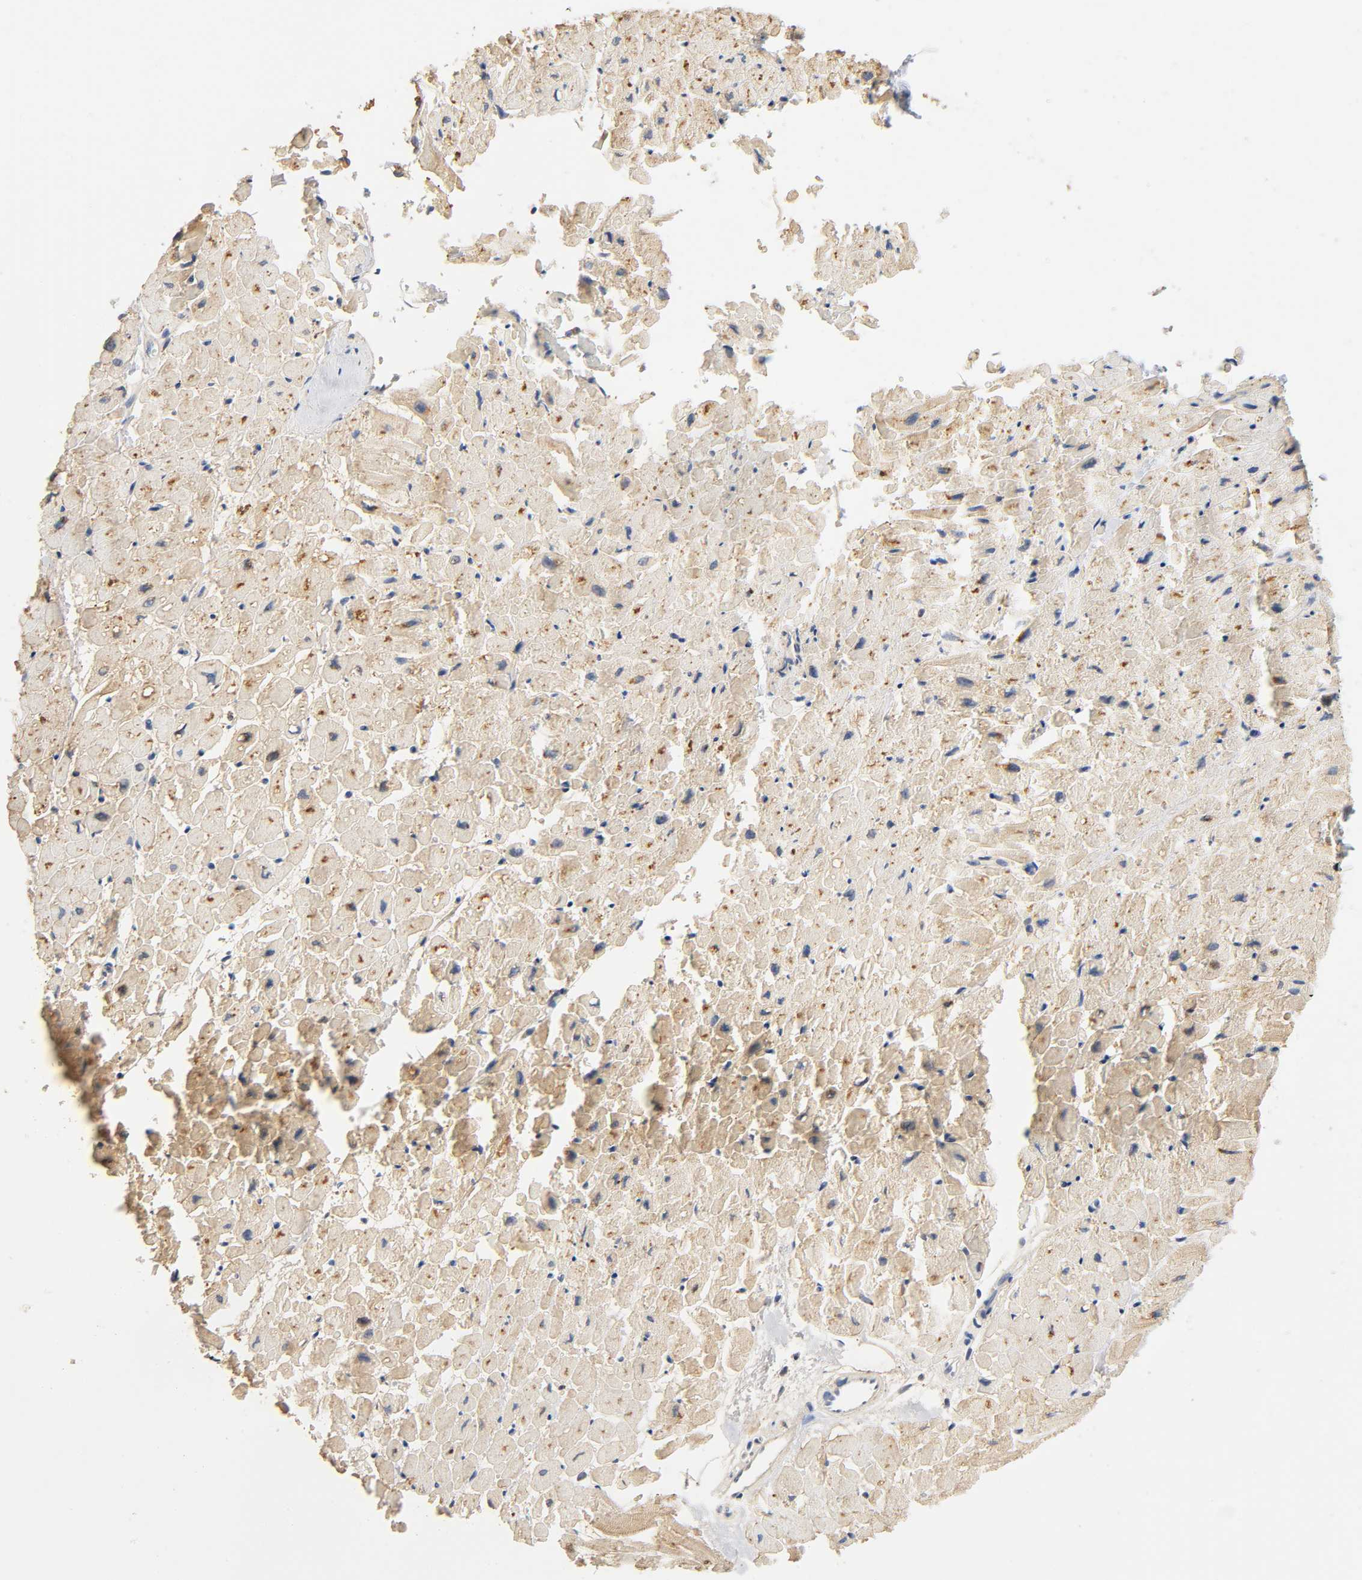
{"staining": {"intensity": "weak", "quantity": ">75%", "location": "cytoplasmic/membranous"}, "tissue": "heart muscle", "cell_type": "Cardiomyocytes", "image_type": "normal", "snomed": [{"axis": "morphology", "description": "Normal tissue, NOS"}, {"axis": "topography", "description": "Heart"}], "caption": "Immunohistochemistry (IHC) of normal heart muscle displays low levels of weak cytoplasmic/membranous expression in approximately >75% of cardiomyocytes. (DAB (3,3'-diaminobenzidine) IHC with brightfield microscopy, high magnification).", "gene": "UCKL1", "patient": {"sex": "male", "age": 45}}